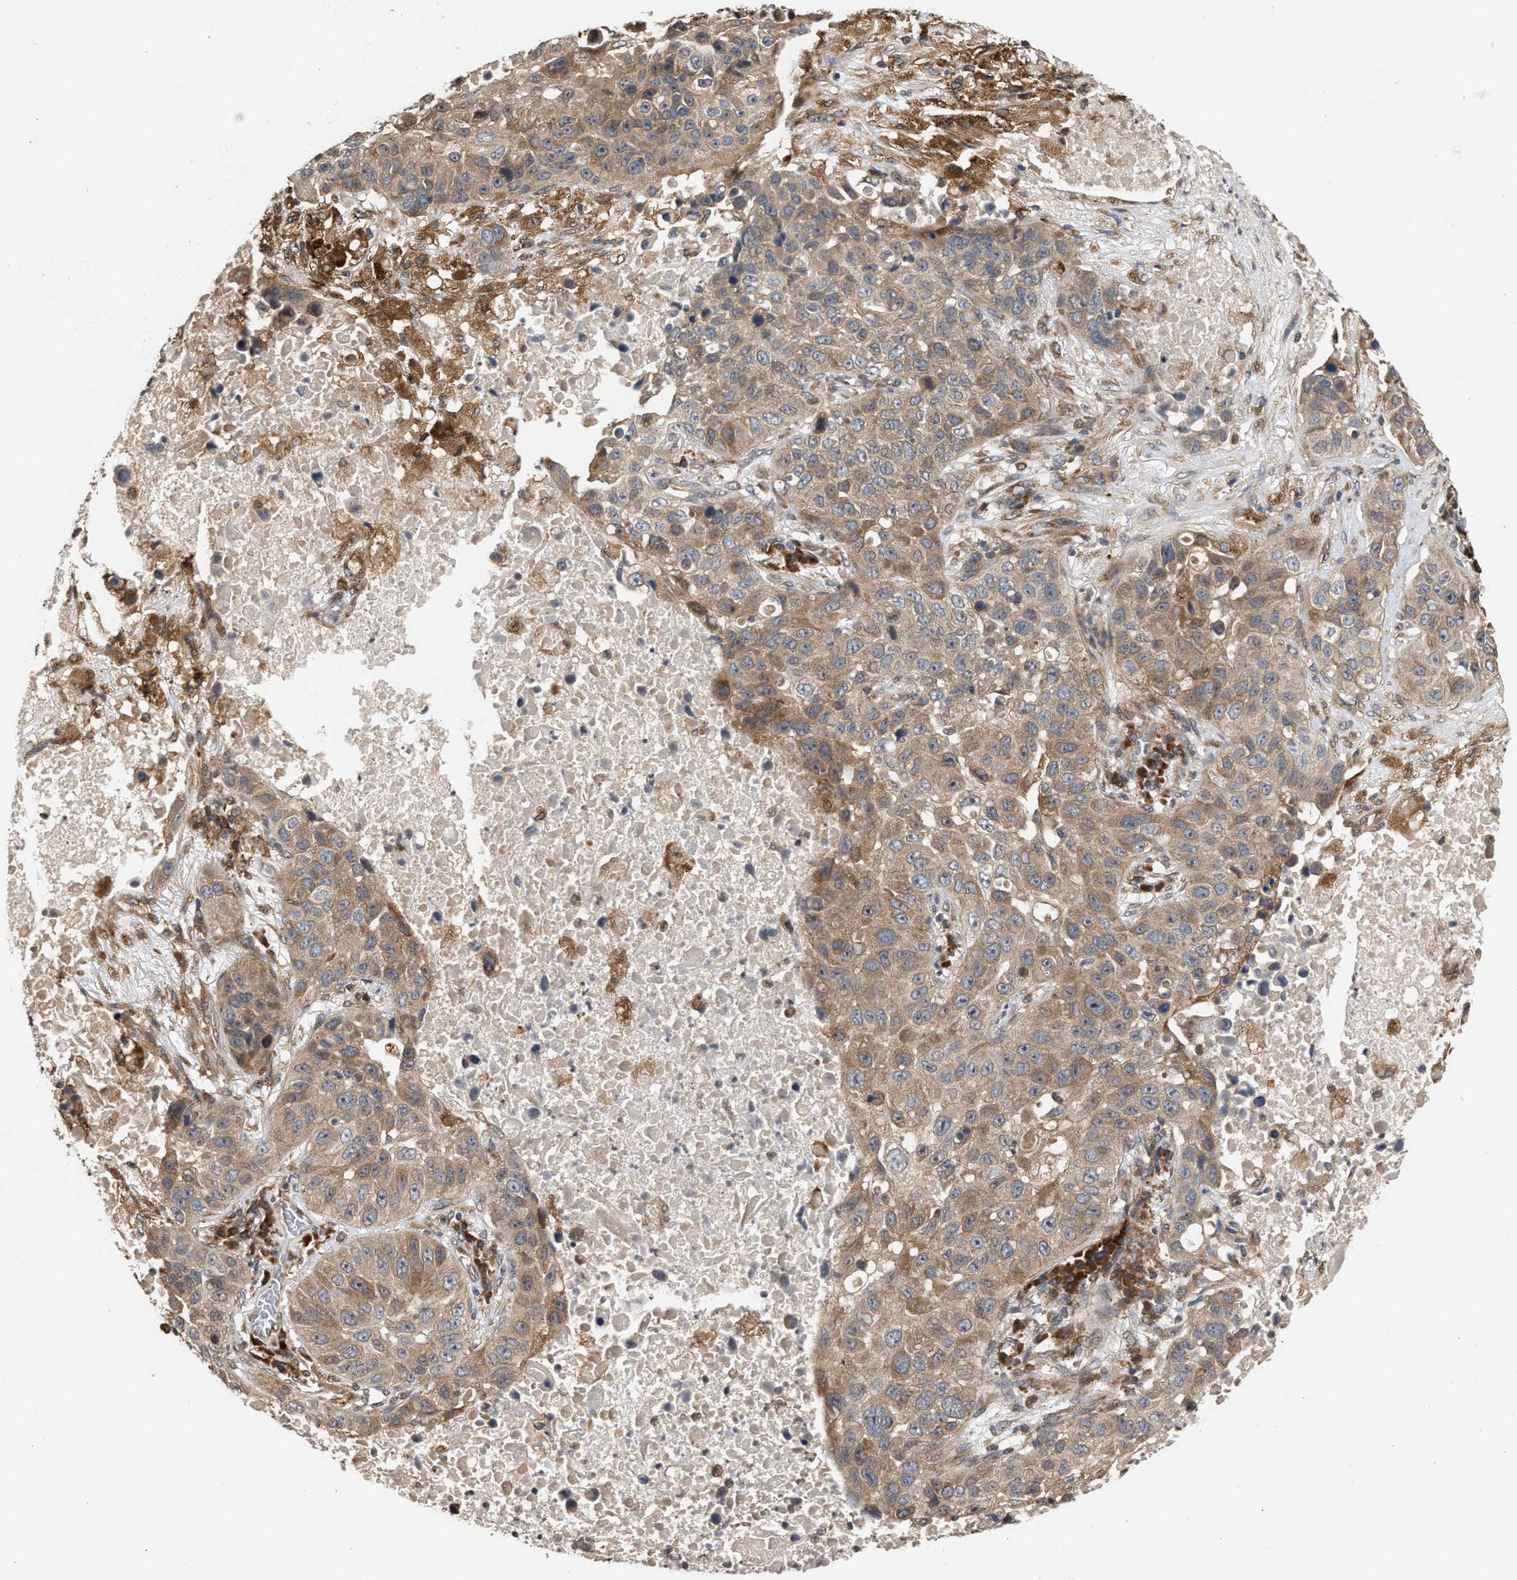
{"staining": {"intensity": "moderate", "quantity": ">75%", "location": "cytoplasmic/membranous"}, "tissue": "lung cancer", "cell_type": "Tumor cells", "image_type": "cancer", "snomed": [{"axis": "morphology", "description": "Squamous cell carcinoma, NOS"}, {"axis": "topography", "description": "Lung"}], "caption": "IHC photomicrograph of lung cancer stained for a protein (brown), which shows medium levels of moderate cytoplasmic/membranous staining in about >75% of tumor cells.", "gene": "SAR1A", "patient": {"sex": "male", "age": 57}}